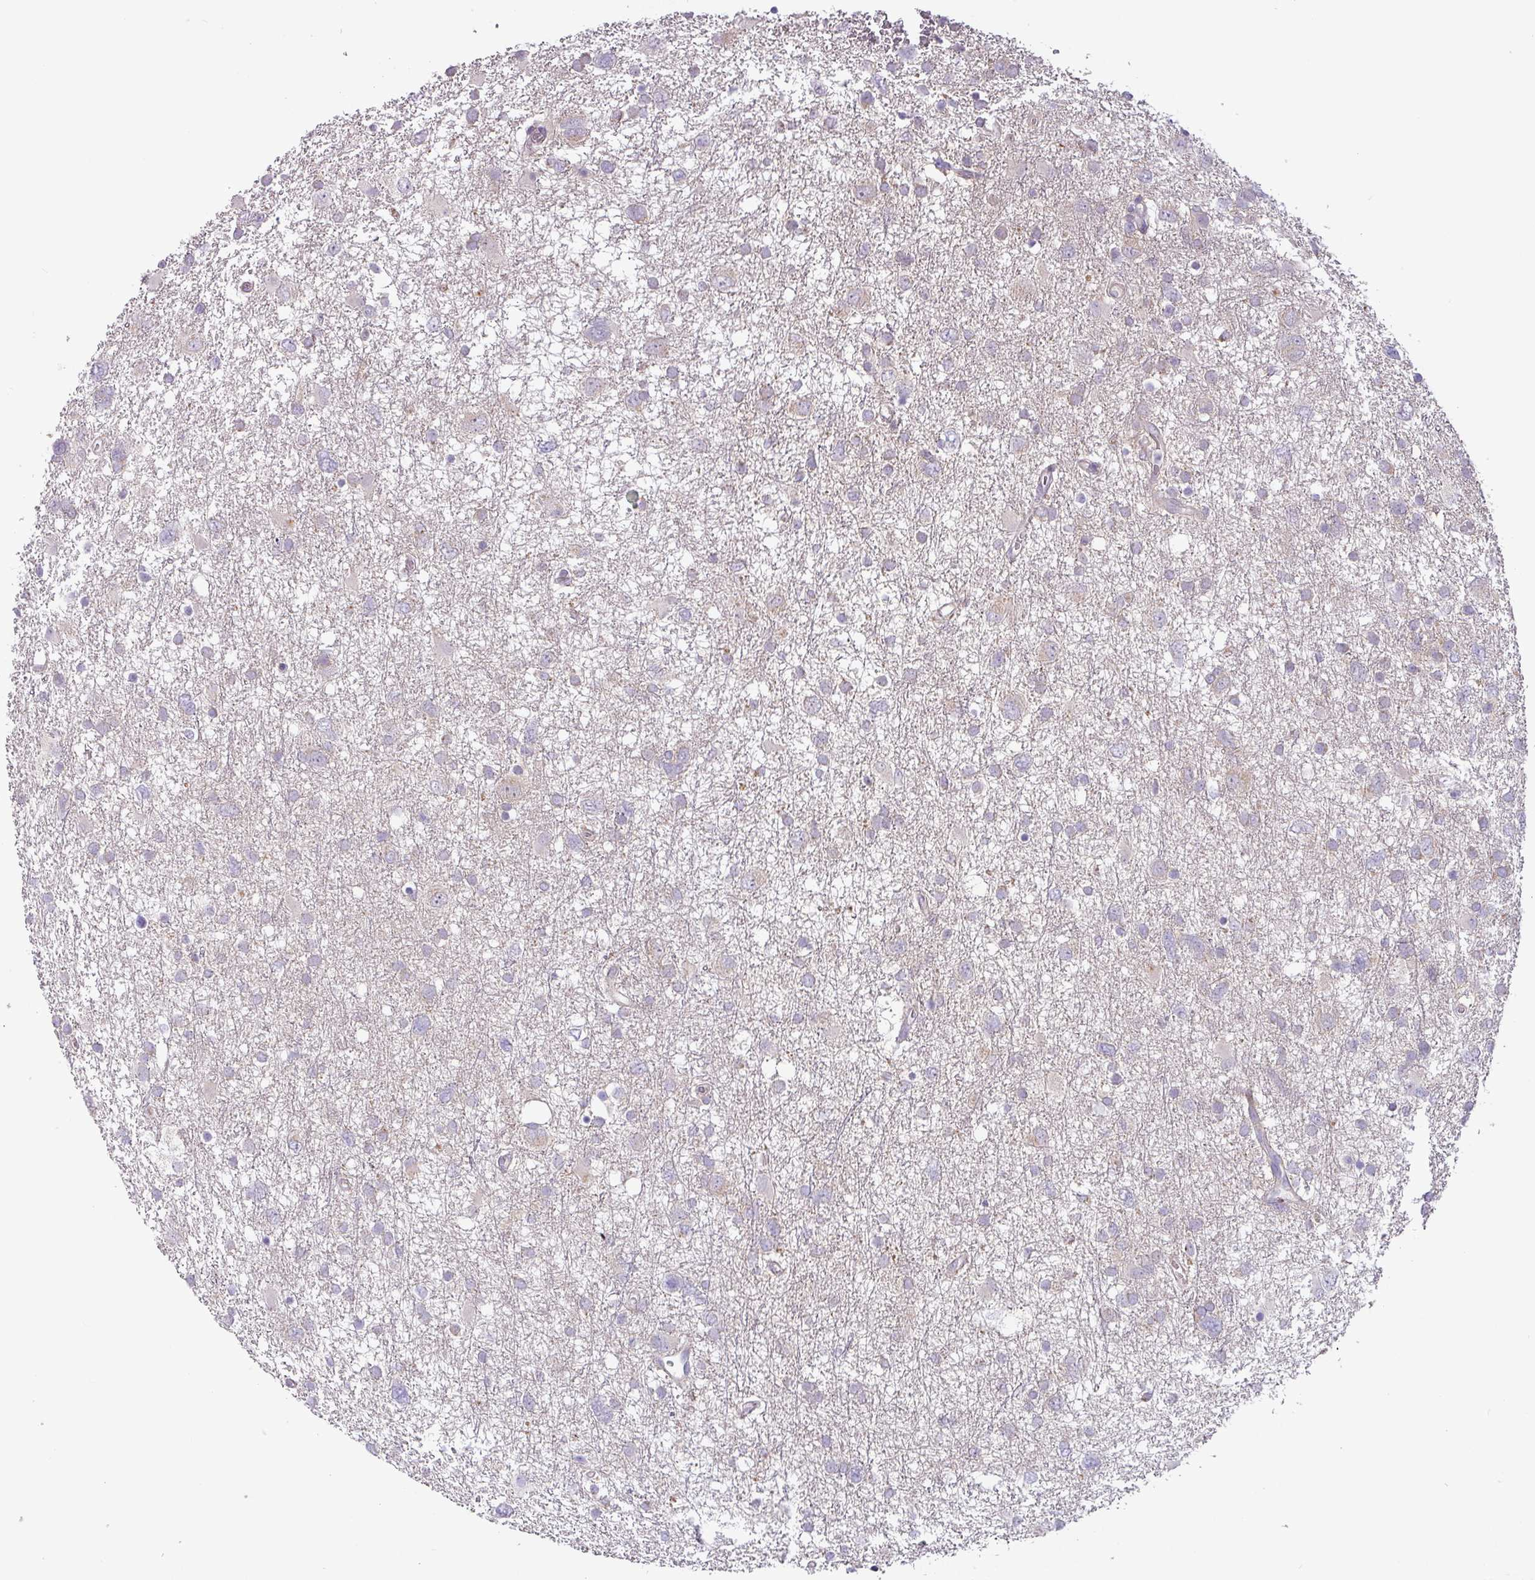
{"staining": {"intensity": "negative", "quantity": "none", "location": "none"}, "tissue": "glioma", "cell_type": "Tumor cells", "image_type": "cancer", "snomed": [{"axis": "morphology", "description": "Glioma, malignant, High grade"}, {"axis": "topography", "description": "Brain"}], "caption": "The immunohistochemistry (IHC) histopathology image has no significant positivity in tumor cells of high-grade glioma (malignant) tissue.", "gene": "GALNT12", "patient": {"sex": "male", "age": 61}}